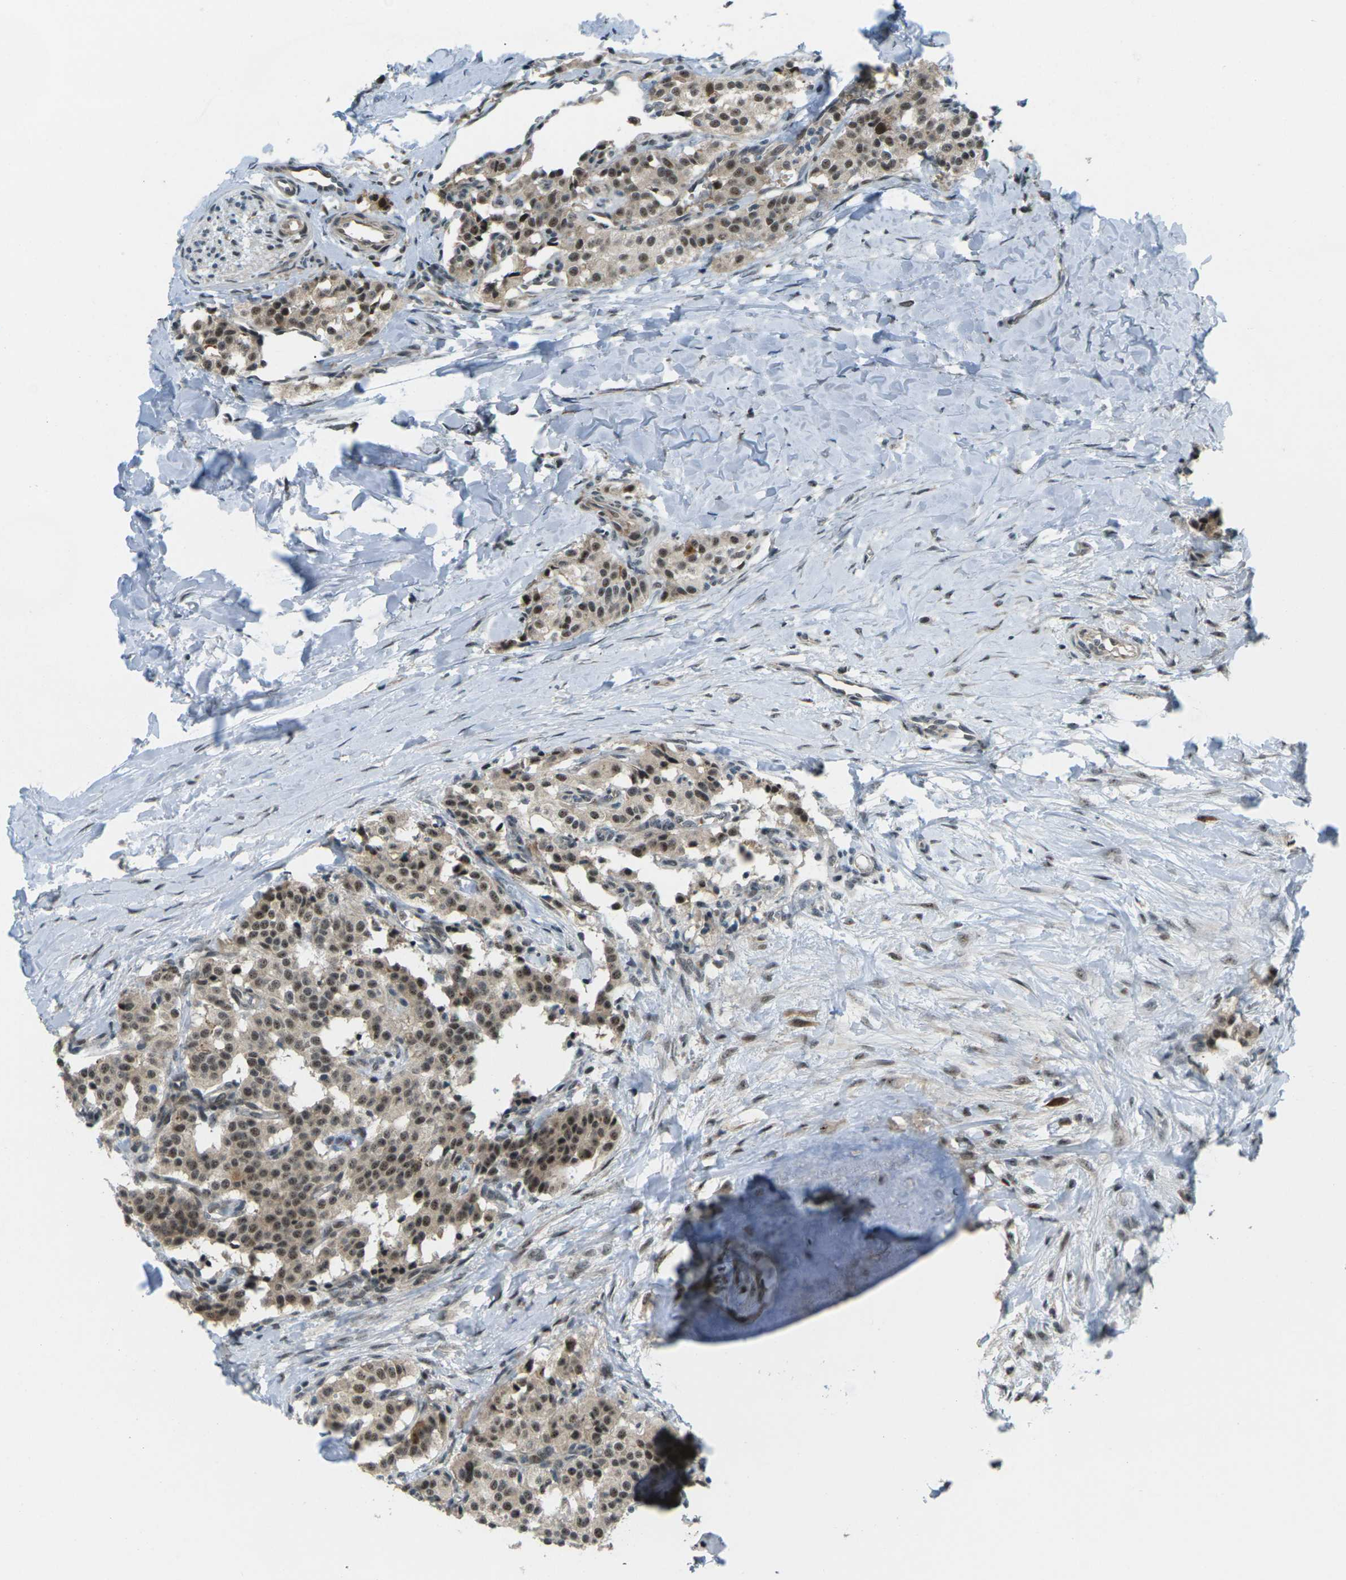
{"staining": {"intensity": "moderate", "quantity": ">75%", "location": "cytoplasmic/membranous,nuclear"}, "tissue": "carcinoid", "cell_type": "Tumor cells", "image_type": "cancer", "snomed": [{"axis": "morphology", "description": "Carcinoid, malignant, NOS"}, {"axis": "topography", "description": "Lung"}], "caption": "The histopathology image displays a brown stain indicating the presence of a protein in the cytoplasmic/membranous and nuclear of tumor cells in carcinoid.", "gene": "UBE2S", "patient": {"sex": "male", "age": 30}}